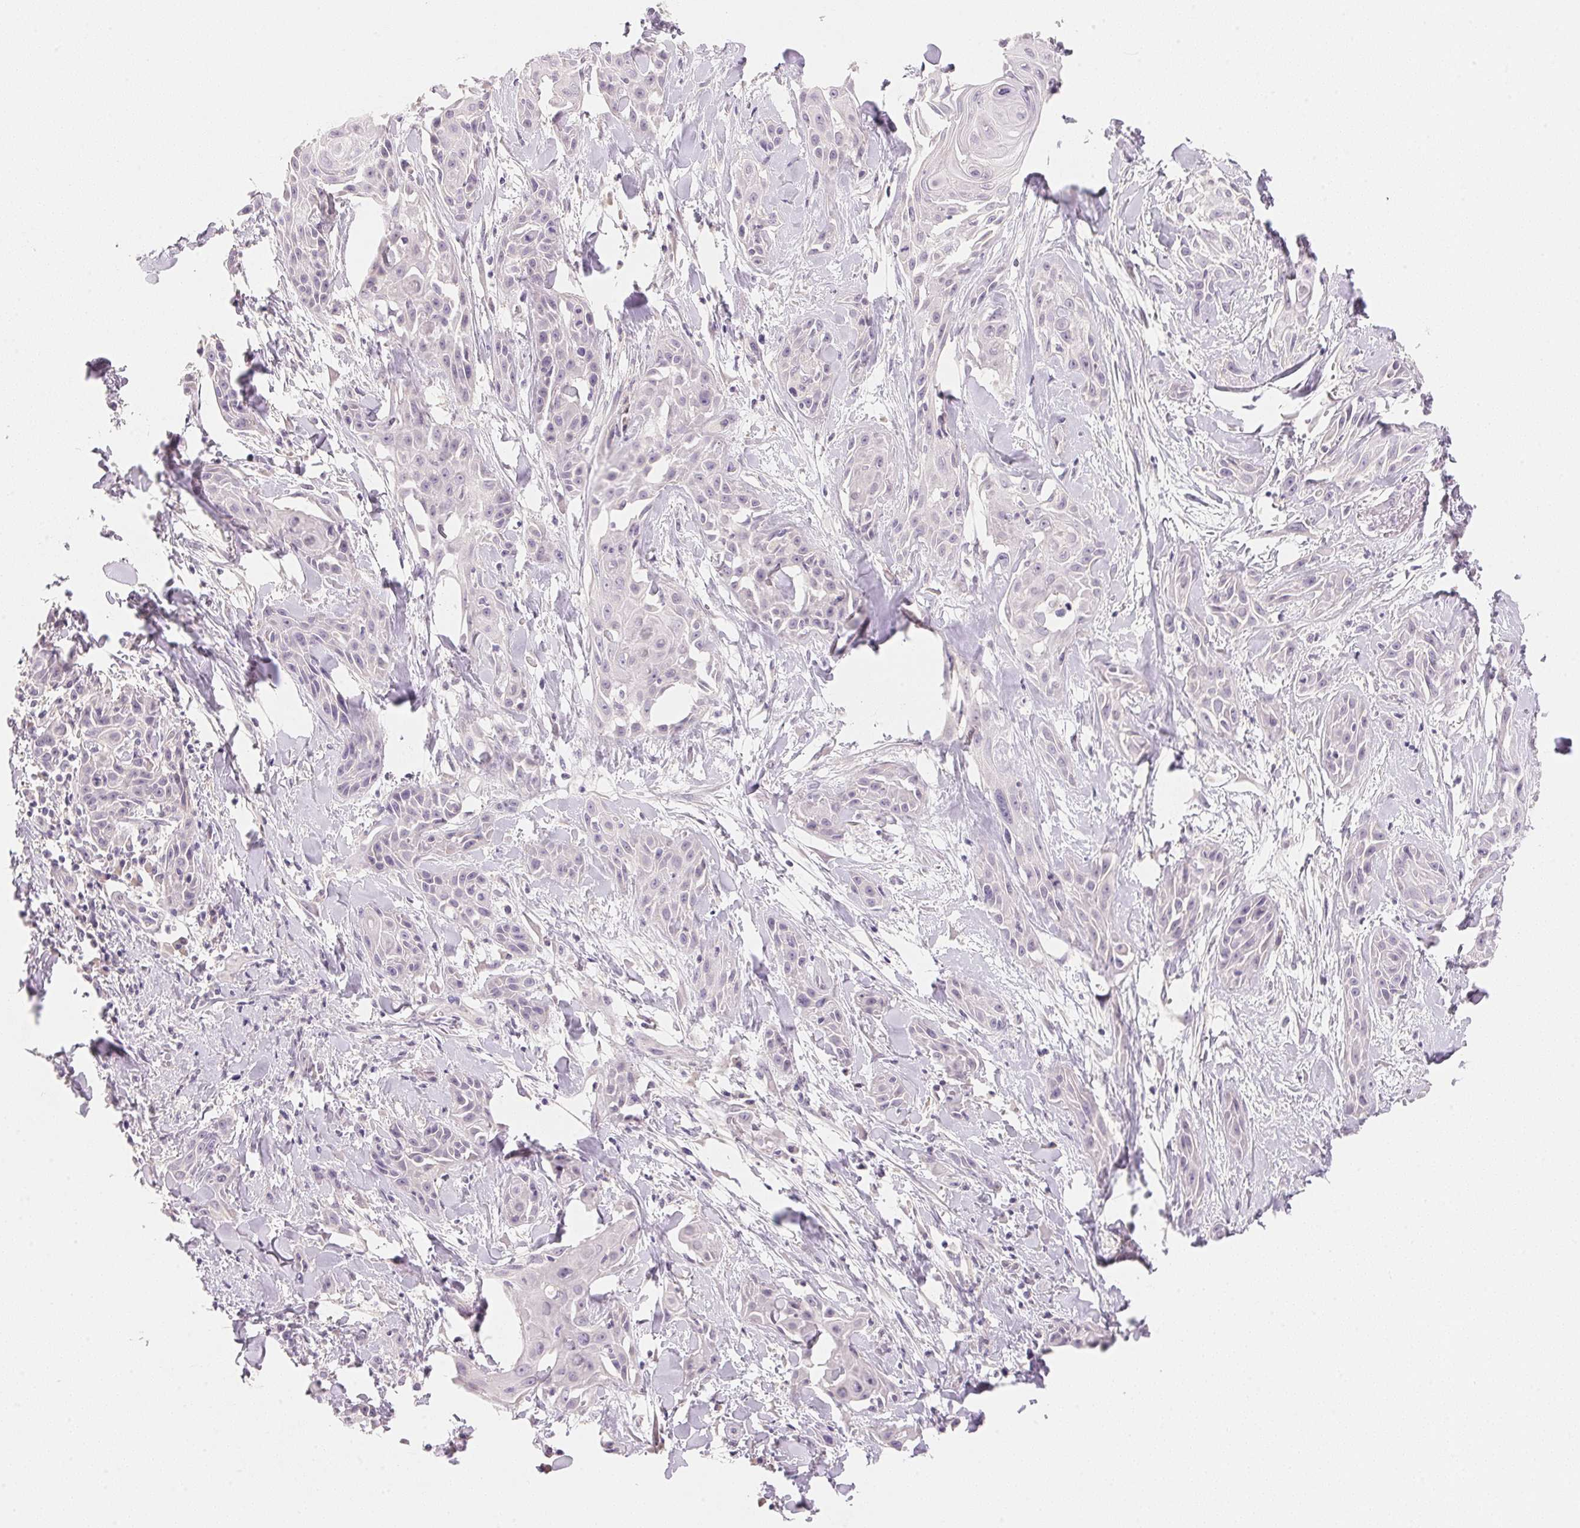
{"staining": {"intensity": "negative", "quantity": "none", "location": "none"}, "tissue": "skin cancer", "cell_type": "Tumor cells", "image_type": "cancer", "snomed": [{"axis": "morphology", "description": "Squamous cell carcinoma, NOS"}, {"axis": "topography", "description": "Skin"}, {"axis": "topography", "description": "Anal"}], "caption": "Human squamous cell carcinoma (skin) stained for a protein using IHC reveals no staining in tumor cells.", "gene": "MCOLN3", "patient": {"sex": "male", "age": 64}}